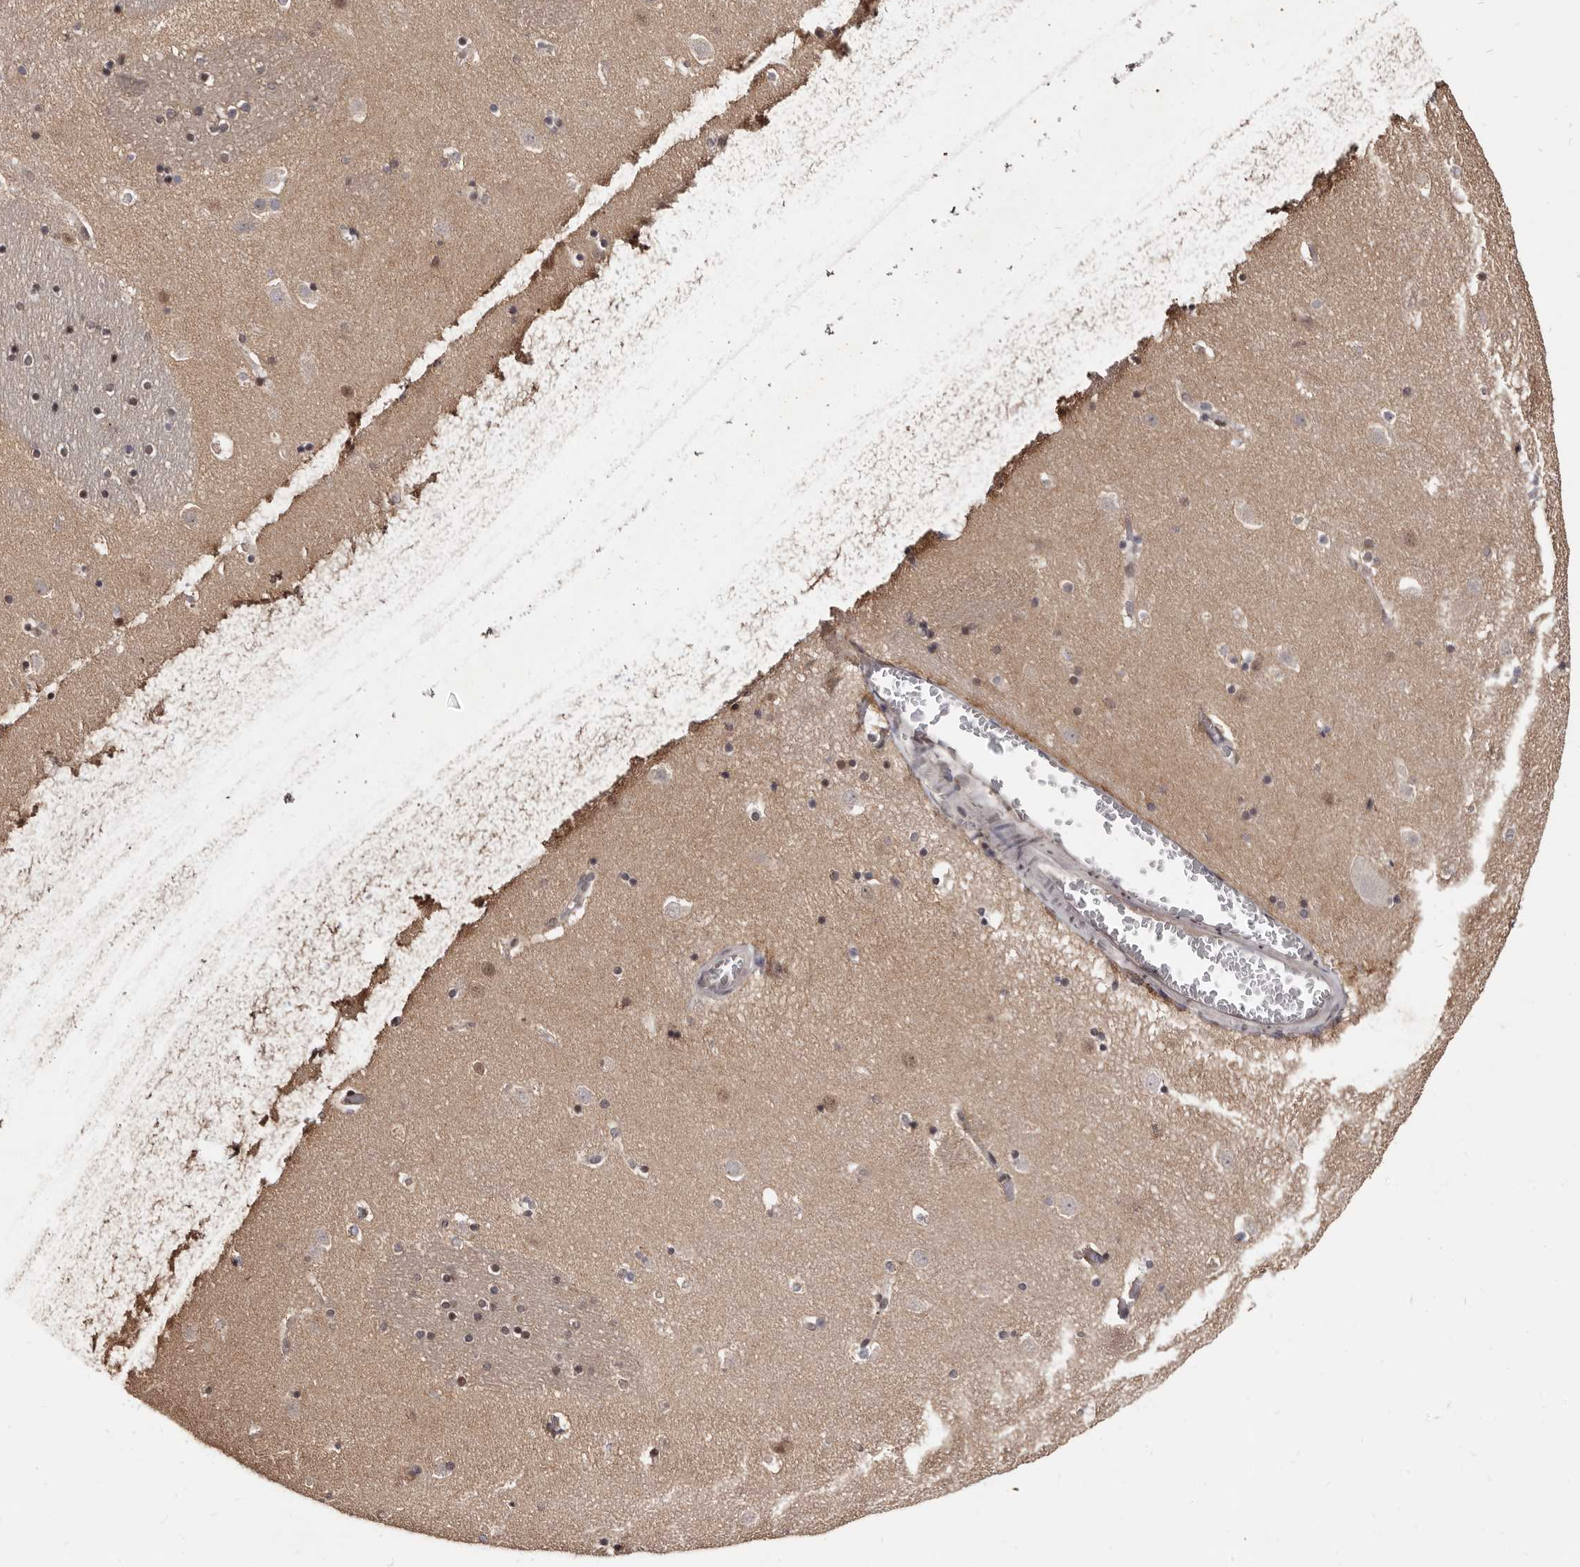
{"staining": {"intensity": "moderate", "quantity": "<25%", "location": "nuclear"}, "tissue": "caudate", "cell_type": "Glial cells", "image_type": "normal", "snomed": [{"axis": "morphology", "description": "Normal tissue, NOS"}, {"axis": "topography", "description": "Lateral ventricle wall"}], "caption": "Caudate stained with DAB (3,3'-diaminobenzidine) immunohistochemistry (IHC) displays low levels of moderate nuclear positivity in about <25% of glial cells. (IHC, brightfield microscopy, high magnification).", "gene": "TBC1D22B", "patient": {"sex": "male", "age": 45}}